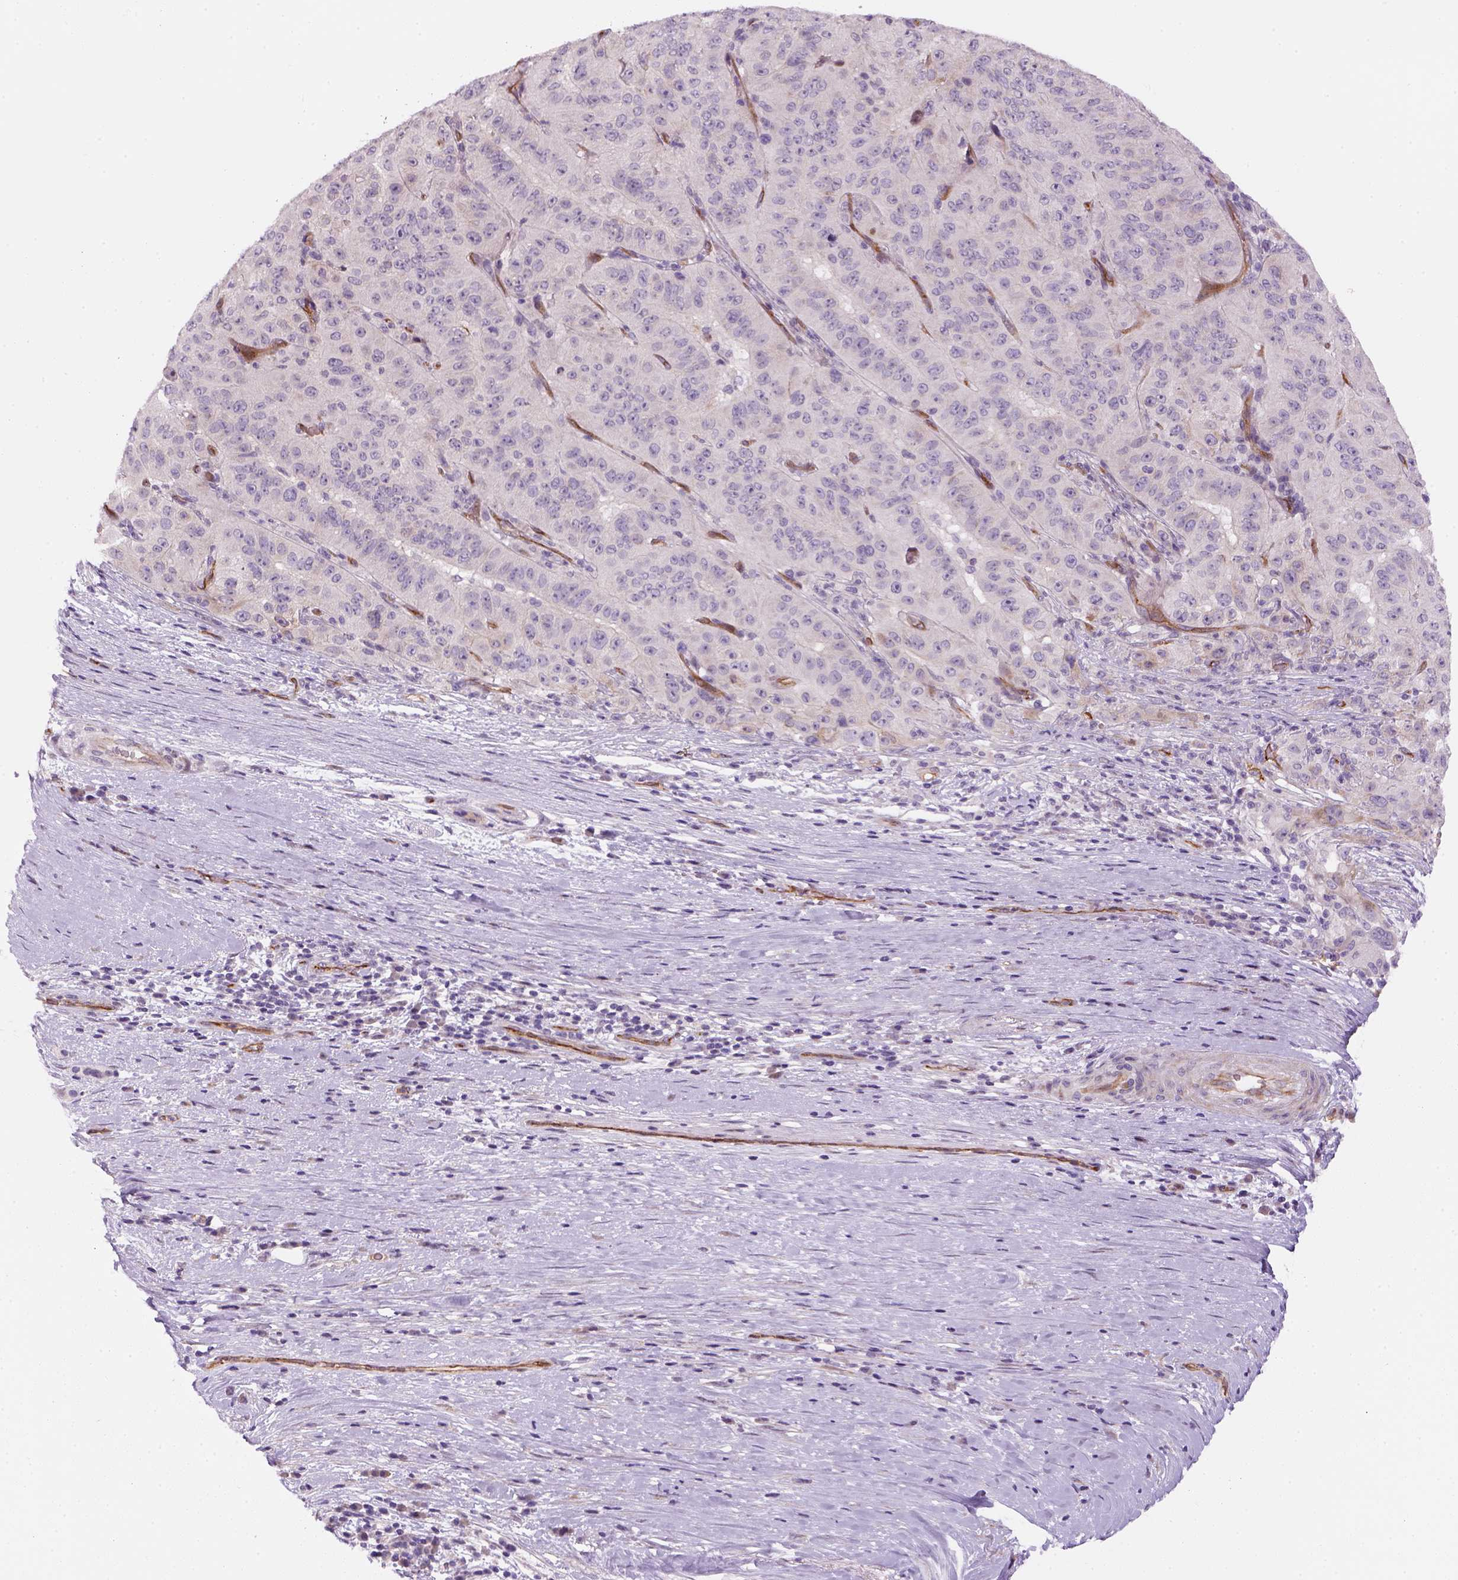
{"staining": {"intensity": "negative", "quantity": "none", "location": "none"}, "tissue": "pancreatic cancer", "cell_type": "Tumor cells", "image_type": "cancer", "snomed": [{"axis": "morphology", "description": "Adenocarcinoma, NOS"}, {"axis": "topography", "description": "Pancreas"}], "caption": "Tumor cells show no significant expression in pancreatic cancer (adenocarcinoma). (DAB immunohistochemistry (IHC) visualized using brightfield microscopy, high magnification).", "gene": "VSTM5", "patient": {"sex": "male", "age": 63}}